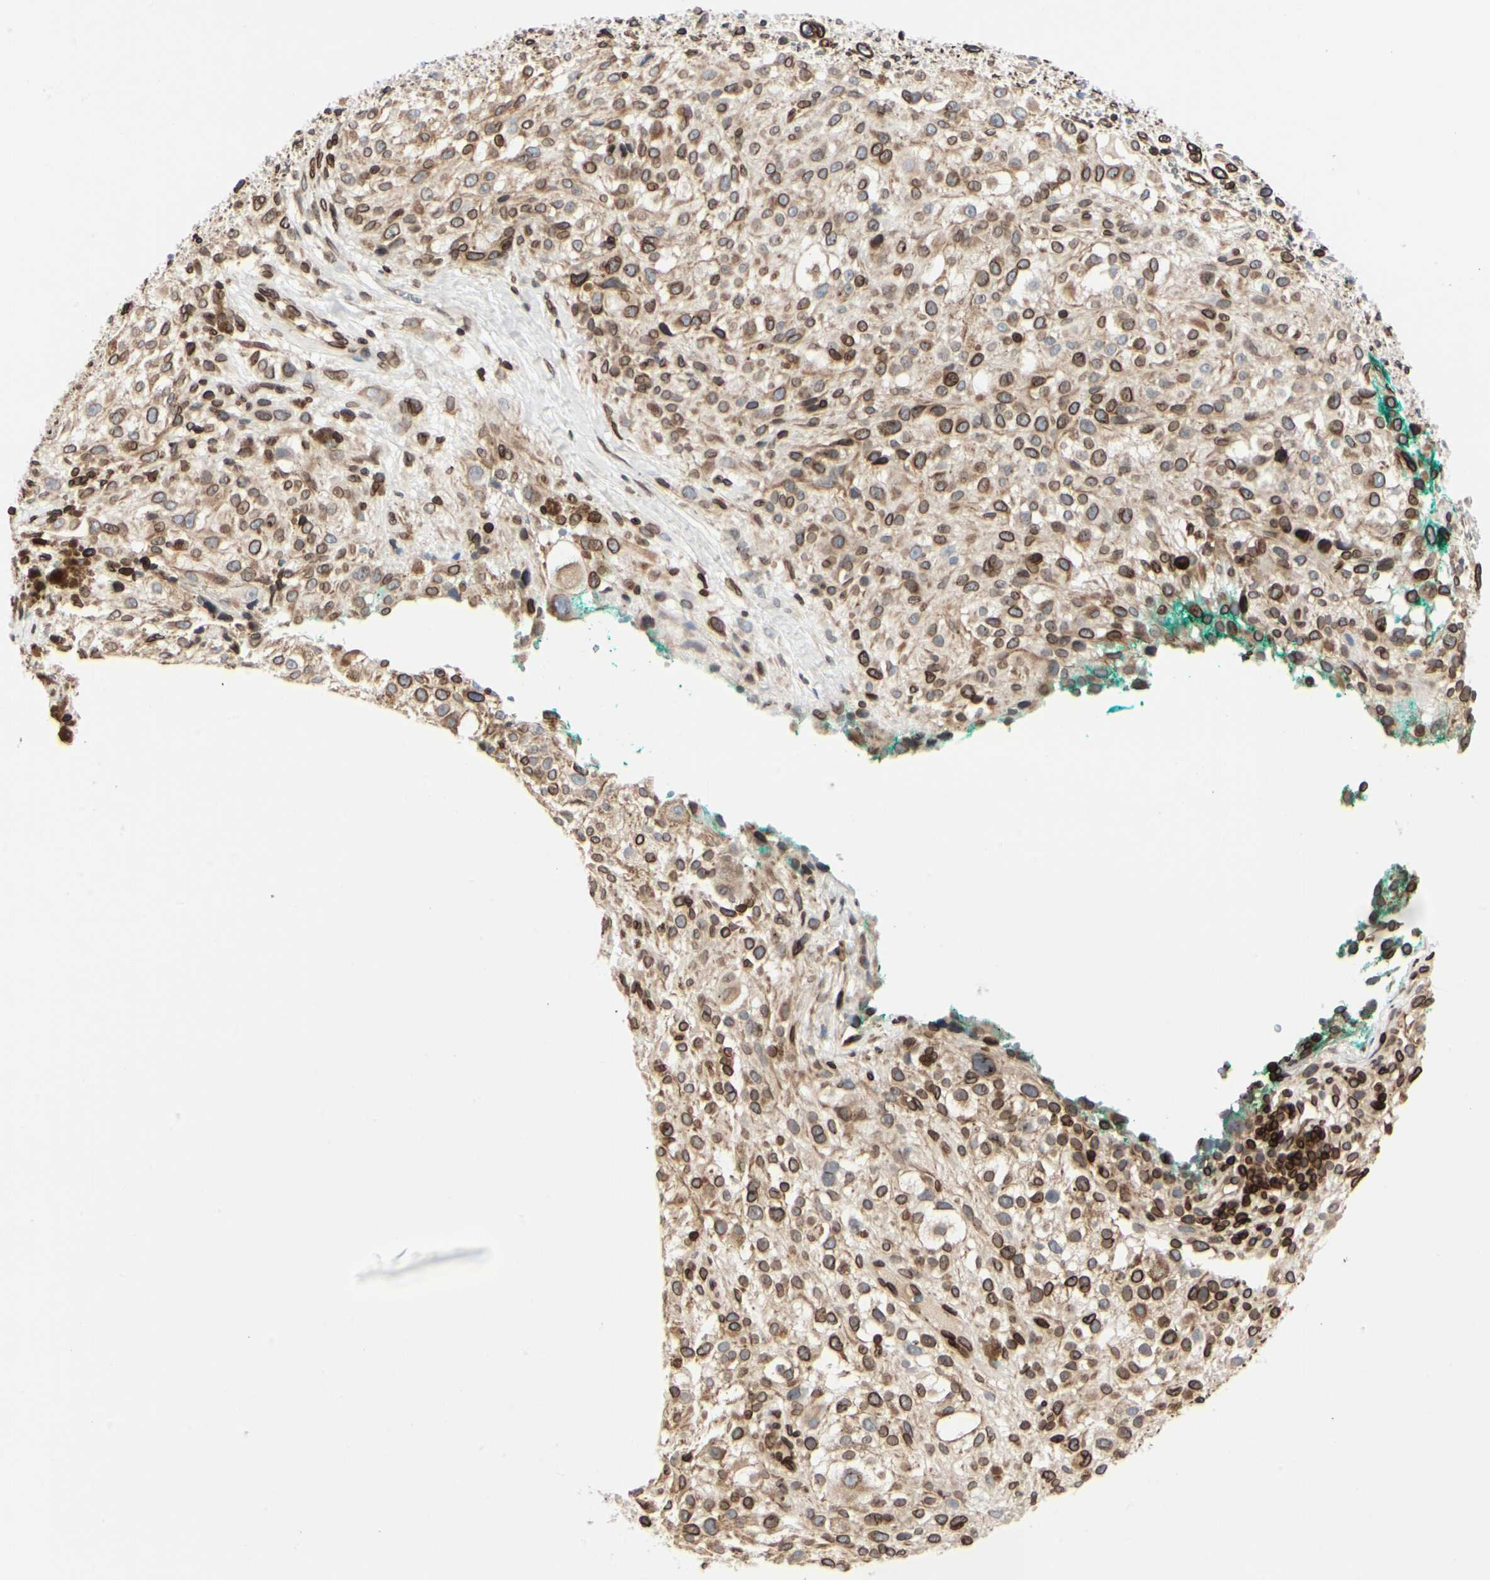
{"staining": {"intensity": "moderate", "quantity": ">75%", "location": "cytoplasmic/membranous,nuclear"}, "tissue": "melanoma", "cell_type": "Tumor cells", "image_type": "cancer", "snomed": [{"axis": "morphology", "description": "Necrosis, NOS"}, {"axis": "morphology", "description": "Malignant melanoma, NOS"}, {"axis": "topography", "description": "Skin"}], "caption": "Tumor cells show medium levels of moderate cytoplasmic/membranous and nuclear expression in approximately >75% of cells in malignant melanoma.", "gene": "TMPO", "patient": {"sex": "female", "age": 87}}